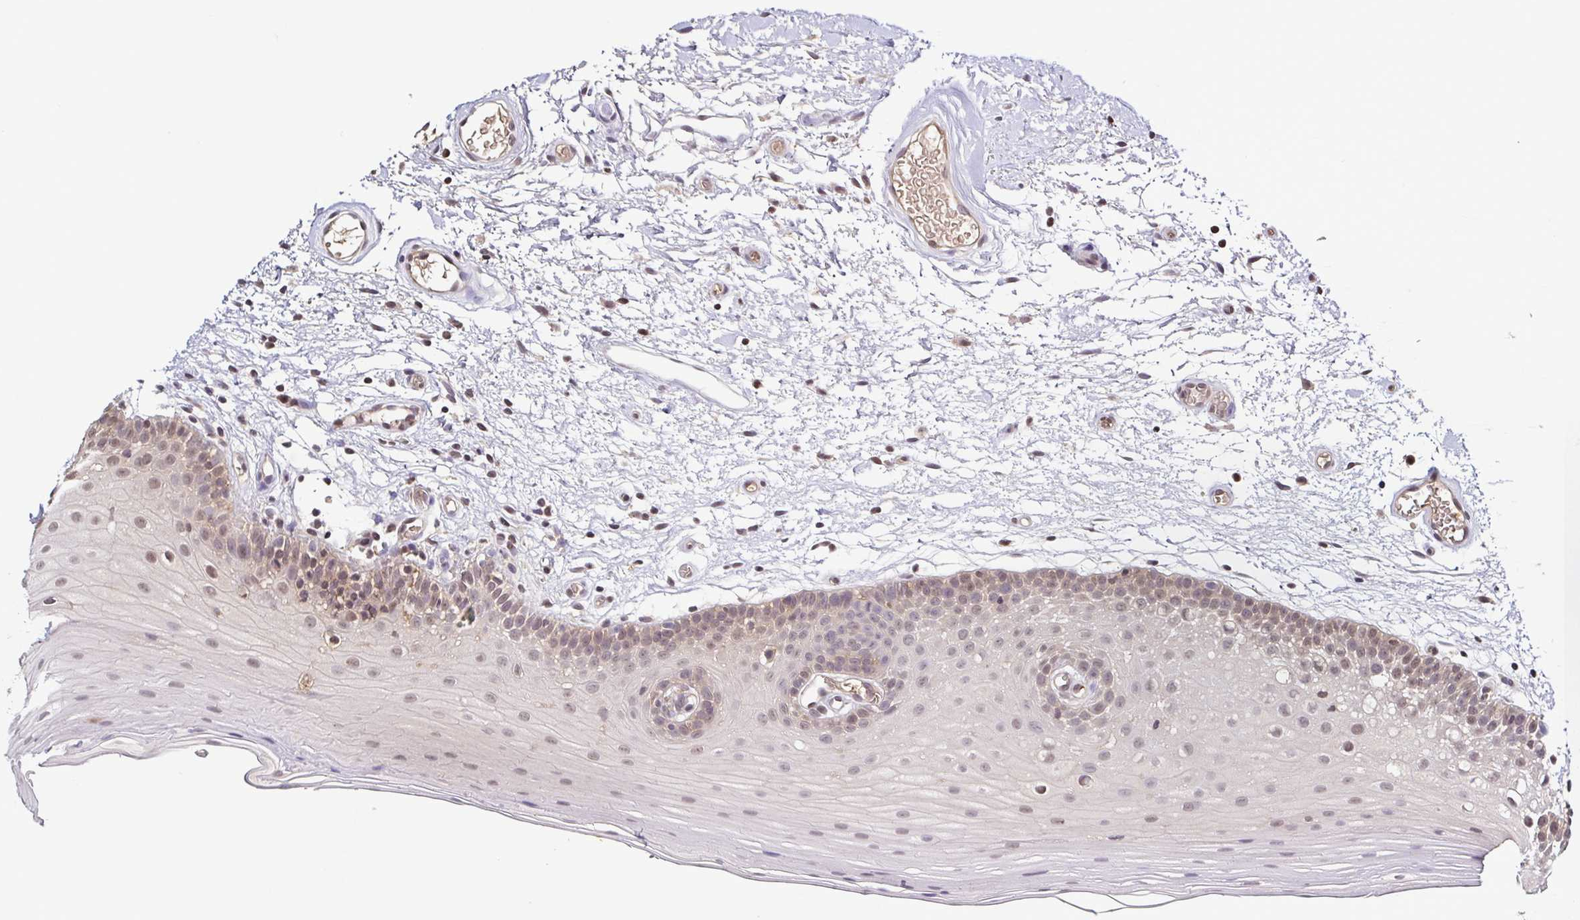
{"staining": {"intensity": "moderate", "quantity": ">75%", "location": "cytoplasmic/membranous,nuclear"}, "tissue": "oral mucosa", "cell_type": "Squamous epithelial cells", "image_type": "normal", "snomed": [{"axis": "morphology", "description": "Normal tissue, NOS"}, {"axis": "morphology", "description": "Squamous cell carcinoma, NOS"}, {"axis": "topography", "description": "Oral tissue"}, {"axis": "topography", "description": "Tounge, NOS"}, {"axis": "topography", "description": "Head-Neck"}], "caption": "DAB immunohistochemical staining of benign human oral mucosa shows moderate cytoplasmic/membranous,nuclear protein expression in approximately >75% of squamous epithelial cells.", "gene": "PSMB9", "patient": {"sex": "male", "age": 62}}